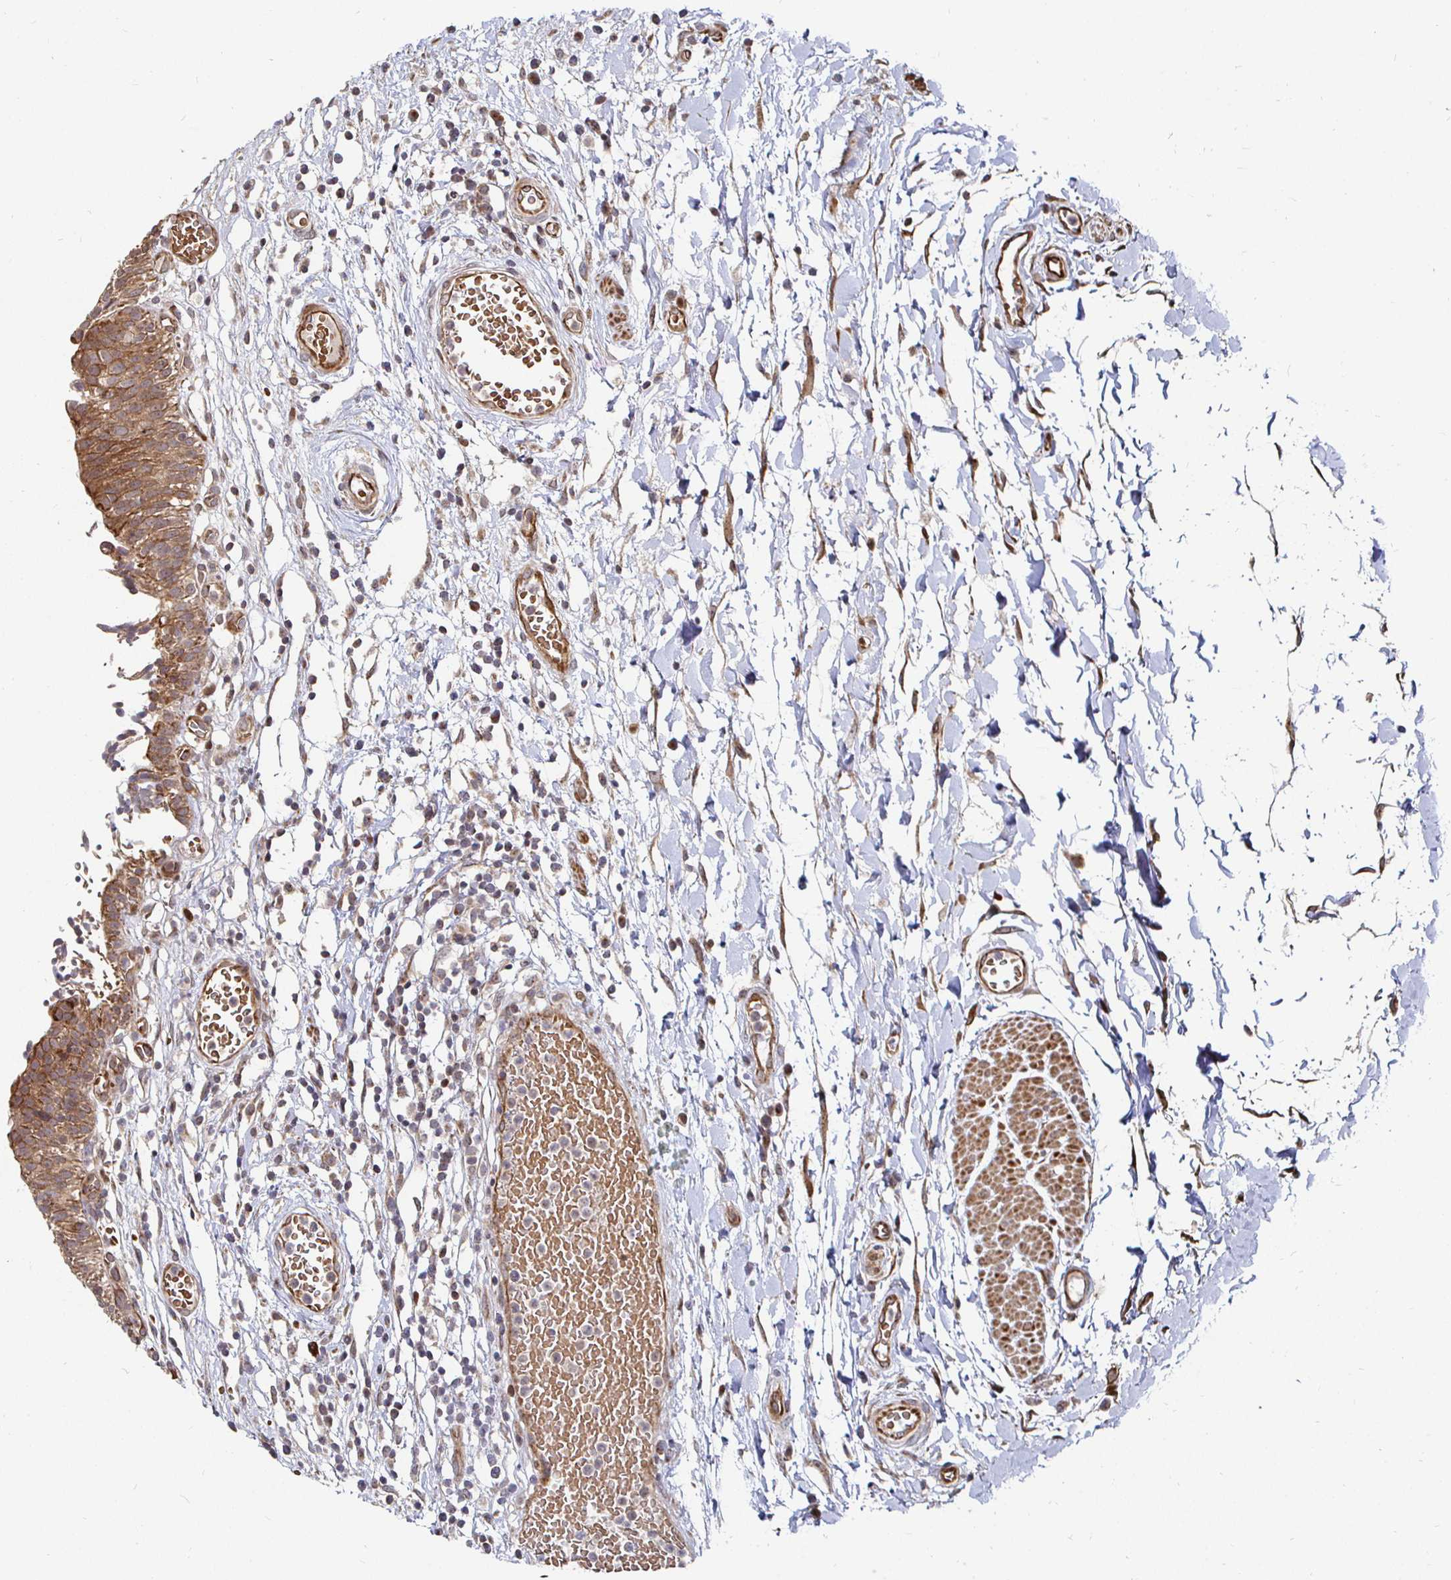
{"staining": {"intensity": "moderate", "quantity": ">75%", "location": "cytoplasmic/membranous"}, "tissue": "urinary bladder", "cell_type": "Urothelial cells", "image_type": "normal", "snomed": [{"axis": "morphology", "description": "Normal tissue, NOS"}, {"axis": "topography", "description": "Urinary bladder"}], "caption": "A brown stain highlights moderate cytoplasmic/membranous positivity of a protein in urothelial cells of normal human urinary bladder.", "gene": "TBKBP1", "patient": {"sex": "male", "age": 64}}